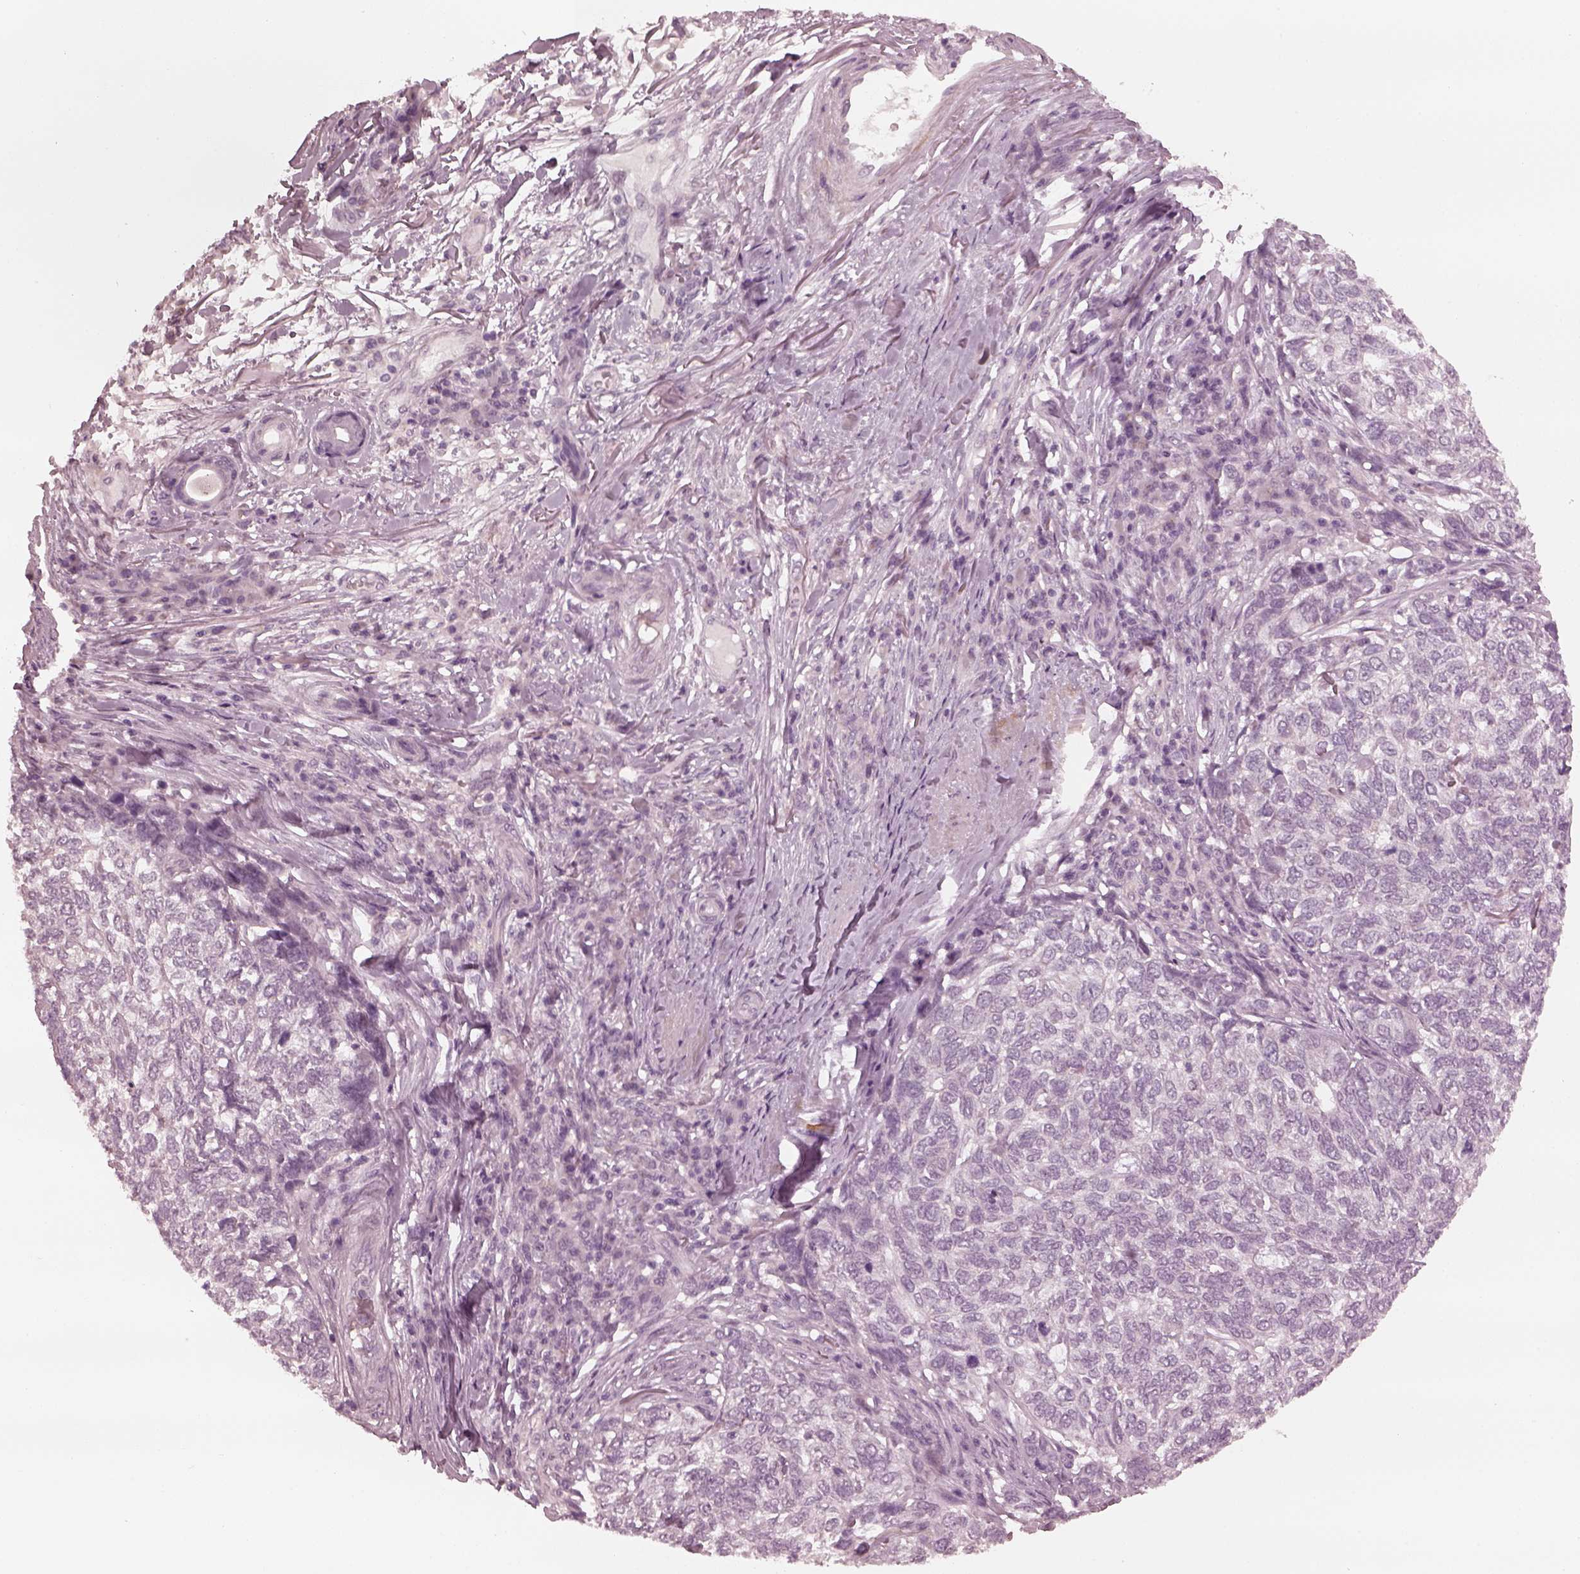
{"staining": {"intensity": "negative", "quantity": "none", "location": "none"}, "tissue": "skin cancer", "cell_type": "Tumor cells", "image_type": "cancer", "snomed": [{"axis": "morphology", "description": "Basal cell carcinoma"}, {"axis": "topography", "description": "Skin"}], "caption": "Tumor cells are negative for protein expression in human skin cancer.", "gene": "CCDC170", "patient": {"sex": "female", "age": 65}}